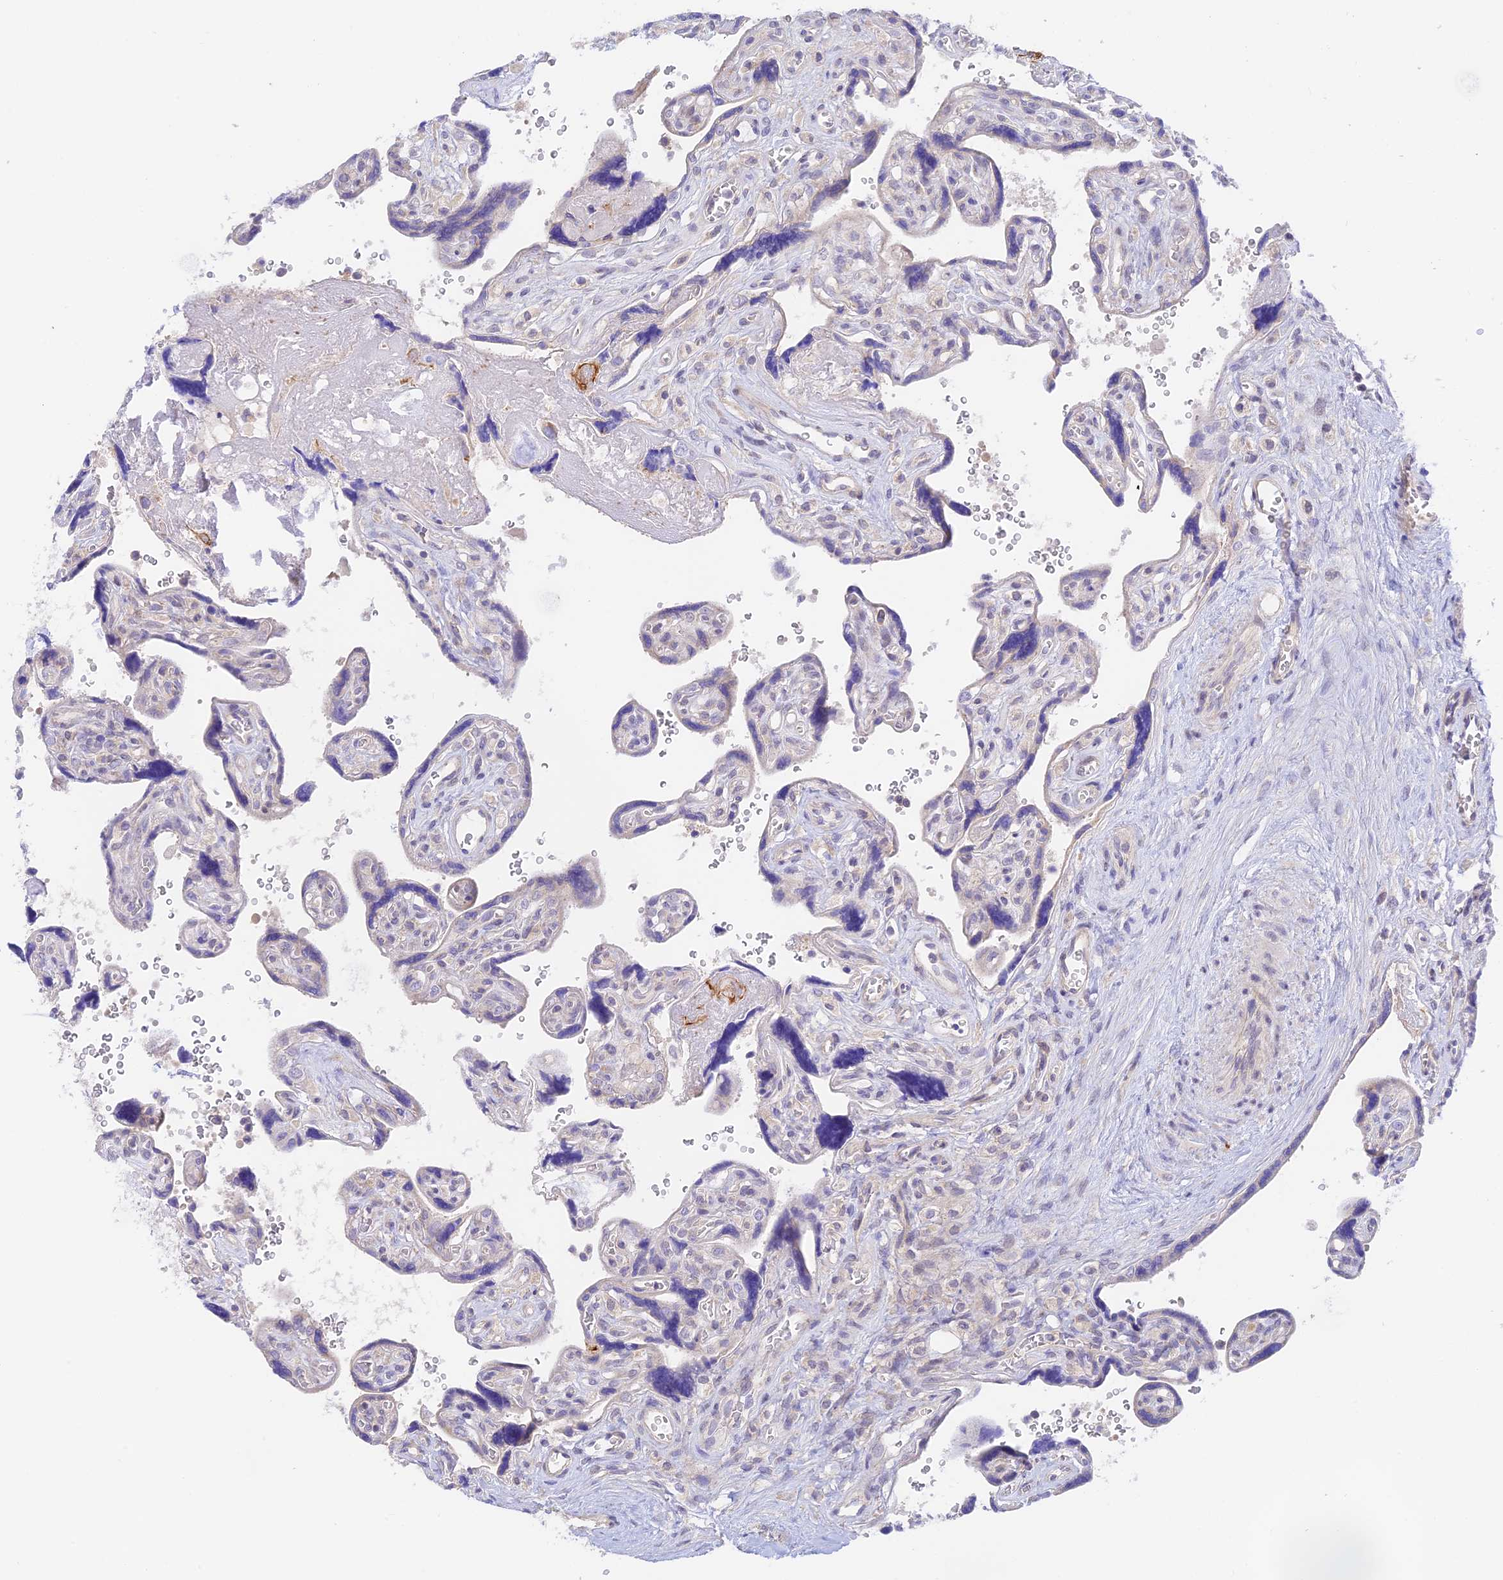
{"staining": {"intensity": "moderate", "quantity": "<25%", "location": "cytoplasmic/membranous"}, "tissue": "placenta", "cell_type": "Trophoblastic cells", "image_type": "normal", "snomed": [{"axis": "morphology", "description": "Normal tissue, NOS"}, {"axis": "topography", "description": "Placenta"}], "caption": "Immunohistochemistry (IHC) photomicrograph of normal human placenta stained for a protein (brown), which exhibits low levels of moderate cytoplasmic/membranous staining in approximately <25% of trophoblastic cells.", "gene": "CAMSAP3", "patient": {"sex": "female", "age": 39}}